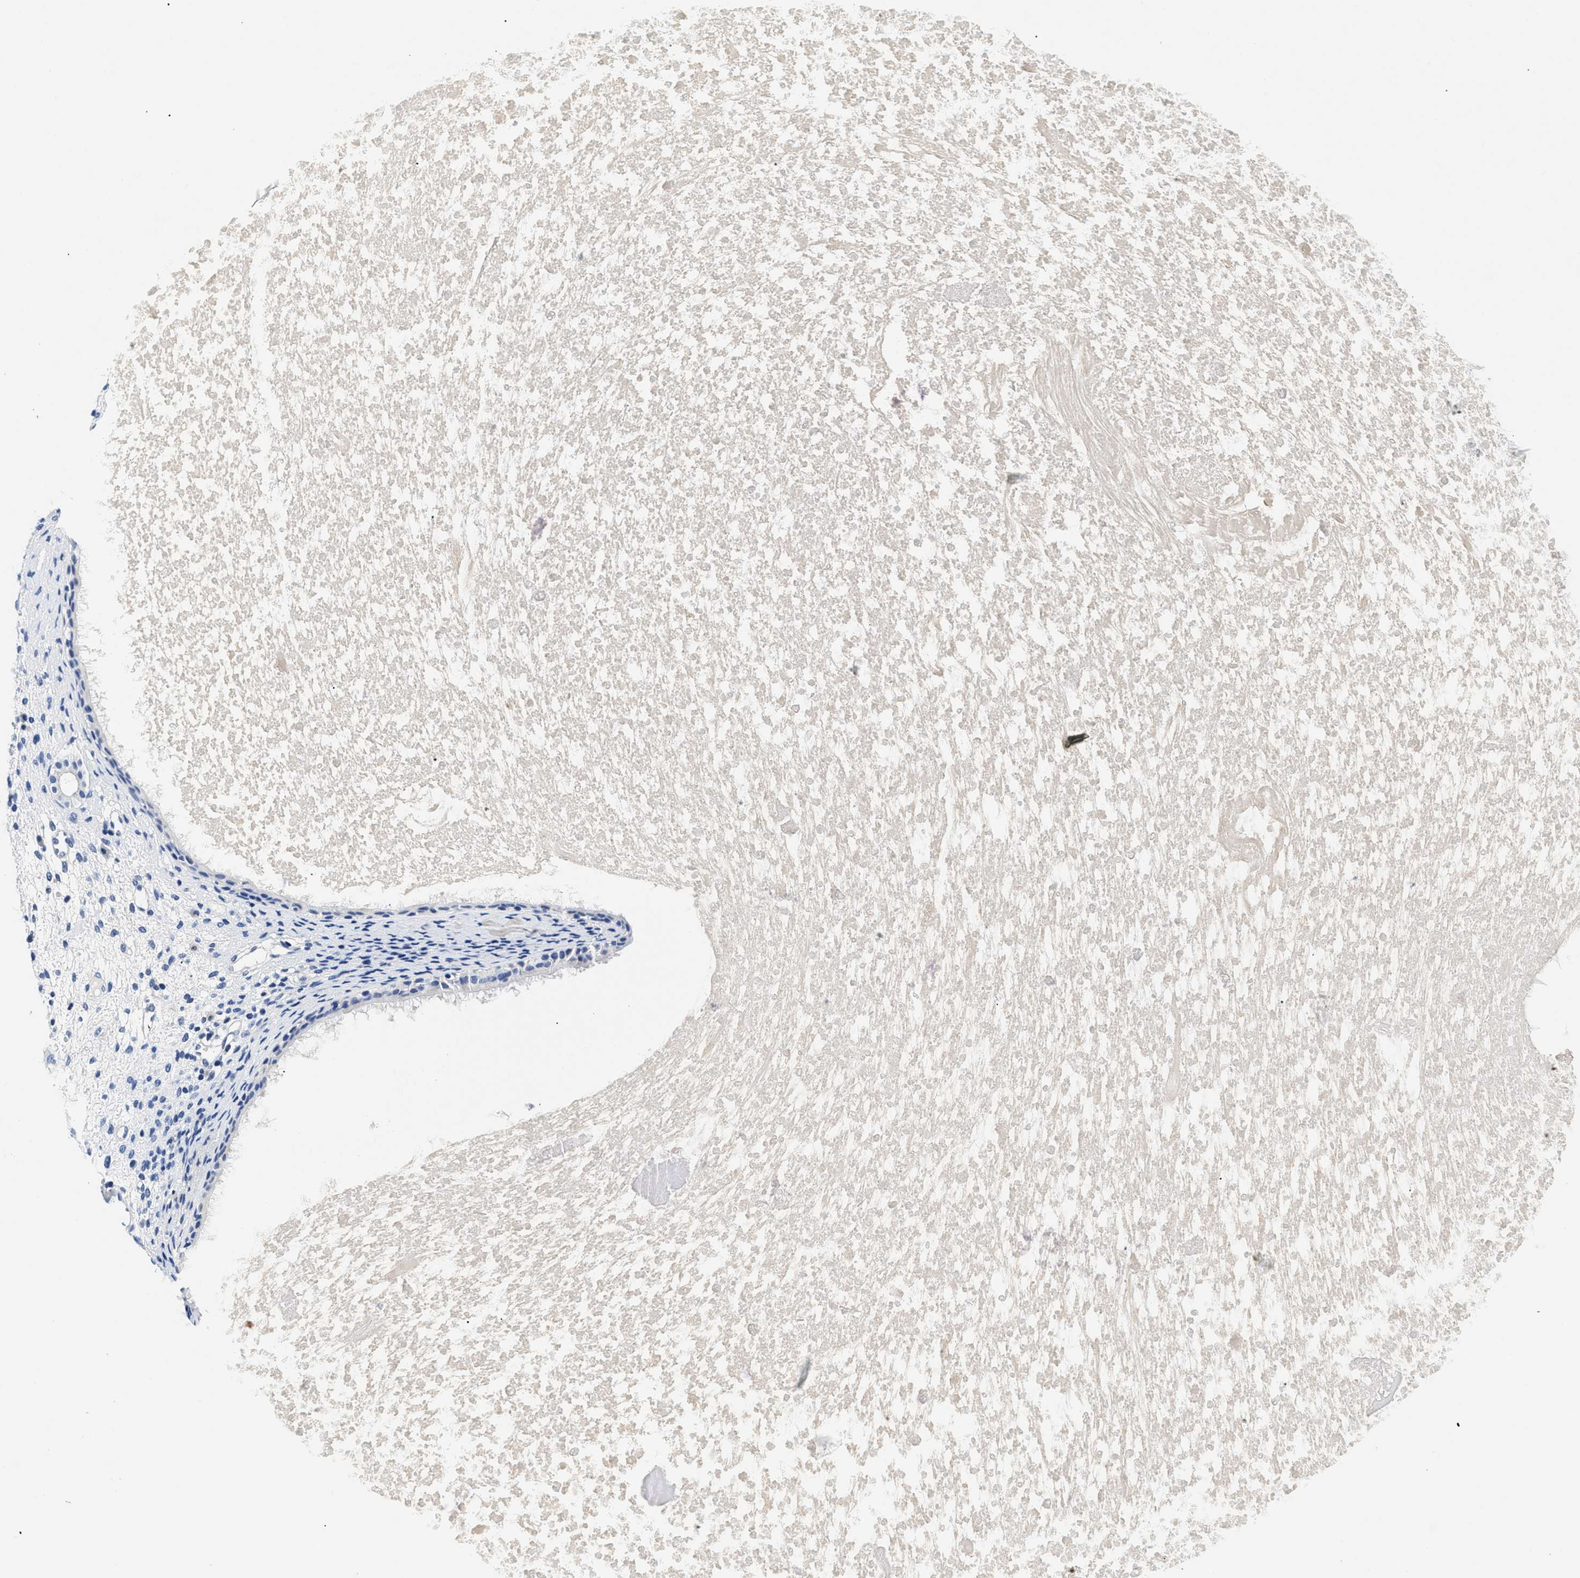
{"staining": {"intensity": "negative", "quantity": "none", "location": "none"}, "tissue": "nasopharynx", "cell_type": "Respiratory epithelial cells", "image_type": "normal", "snomed": [{"axis": "morphology", "description": "Normal tissue, NOS"}, {"axis": "topography", "description": "Nasopharynx"}], "caption": "Respiratory epithelial cells are negative for brown protein staining in unremarkable nasopharynx. The staining was performed using DAB to visualize the protein expression in brown, while the nuclei were stained in blue with hematoxylin (Magnification: 20x).", "gene": "MEA1", "patient": {"sex": "male", "age": 22}}